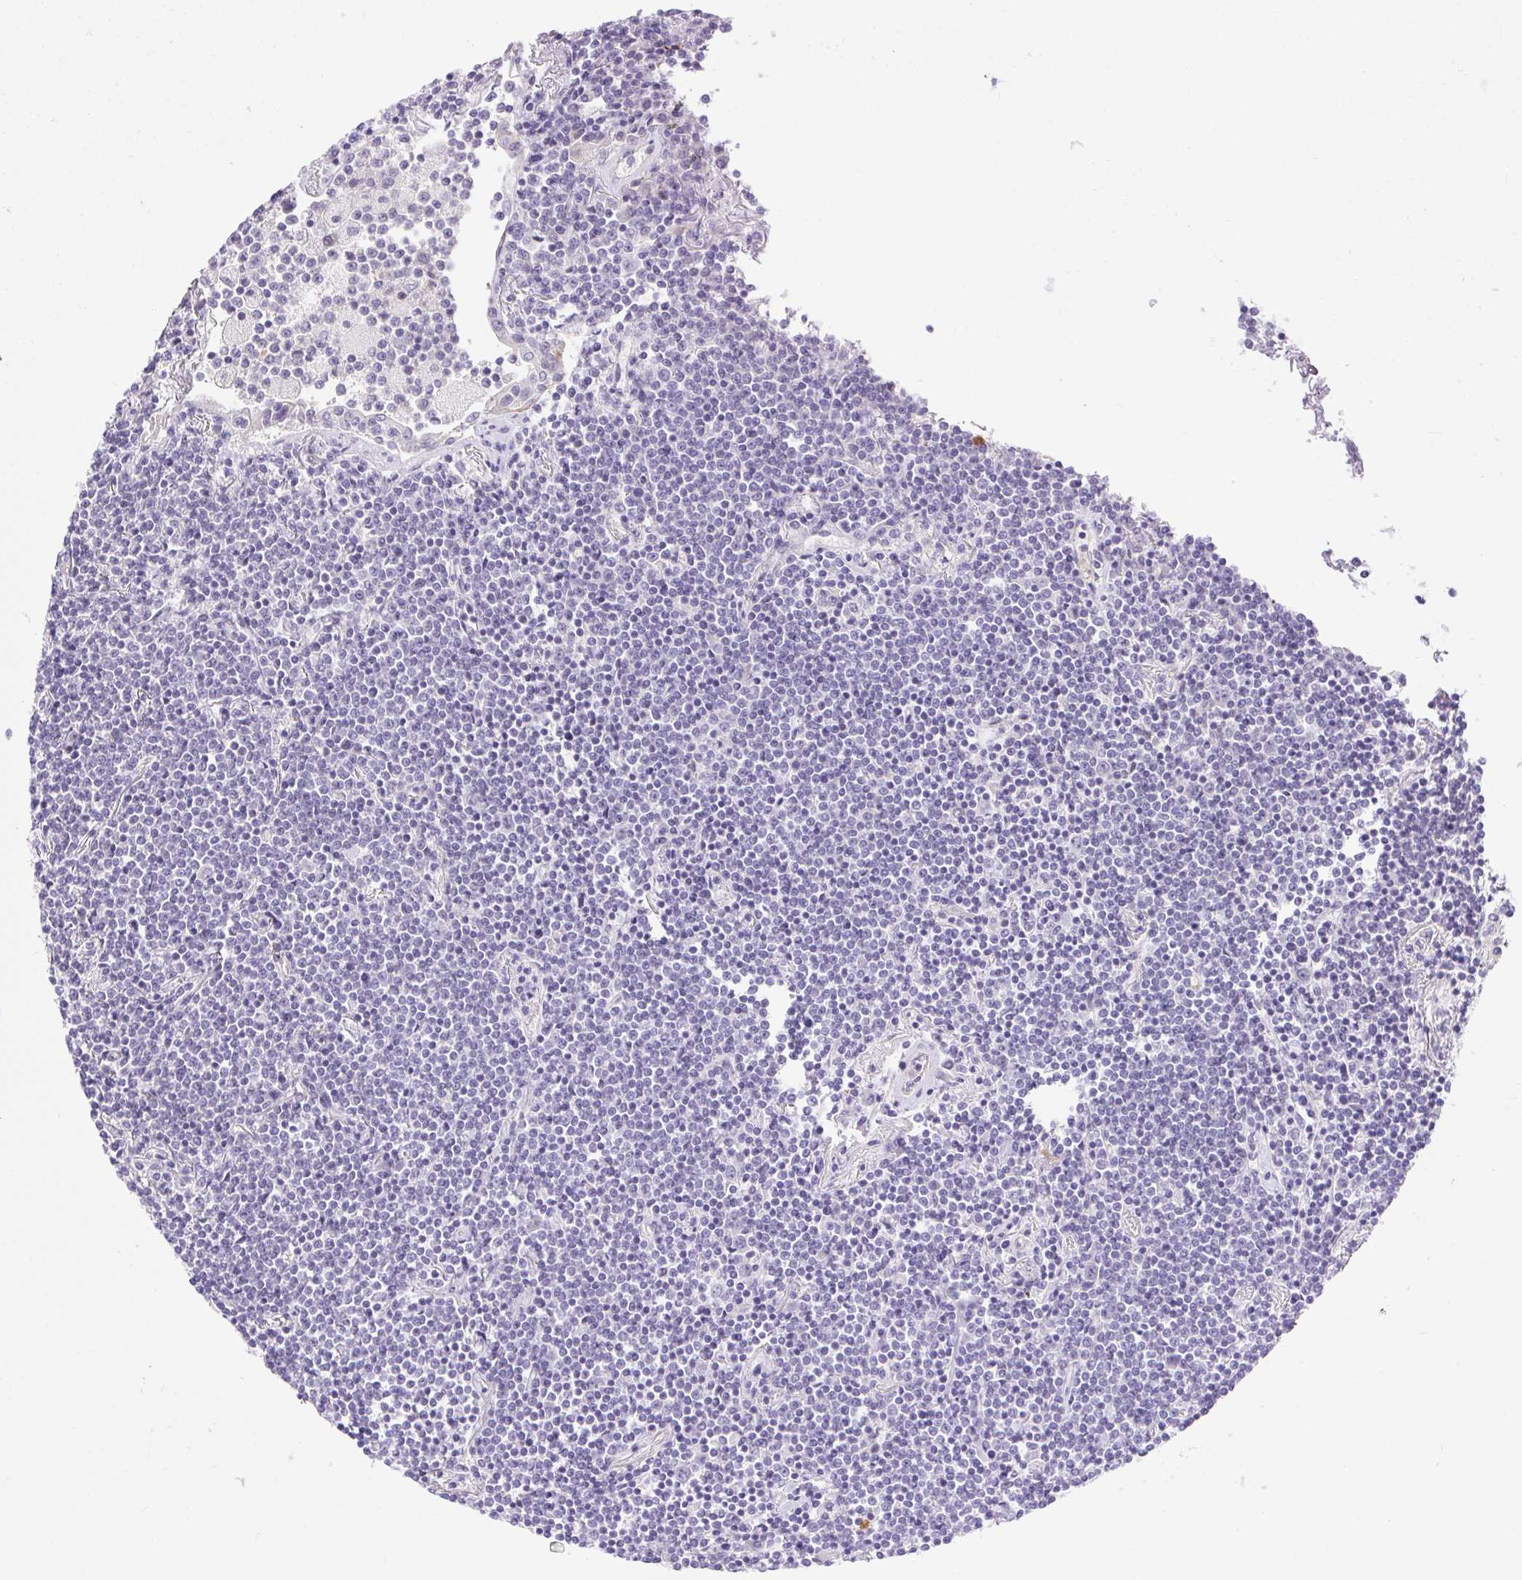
{"staining": {"intensity": "negative", "quantity": "none", "location": "none"}, "tissue": "lymphoma", "cell_type": "Tumor cells", "image_type": "cancer", "snomed": [{"axis": "morphology", "description": "Malignant lymphoma, non-Hodgkin's type, Low grade"}, {"axis": "topography", "description": "Lung"}], "caption": "There is no significant positivity in tumor cells of malignant lymphoma, non-Hodgkin's type (low-grade).", "gene": "FAM177B", "patient": {"sex": "female", "age": 71}}